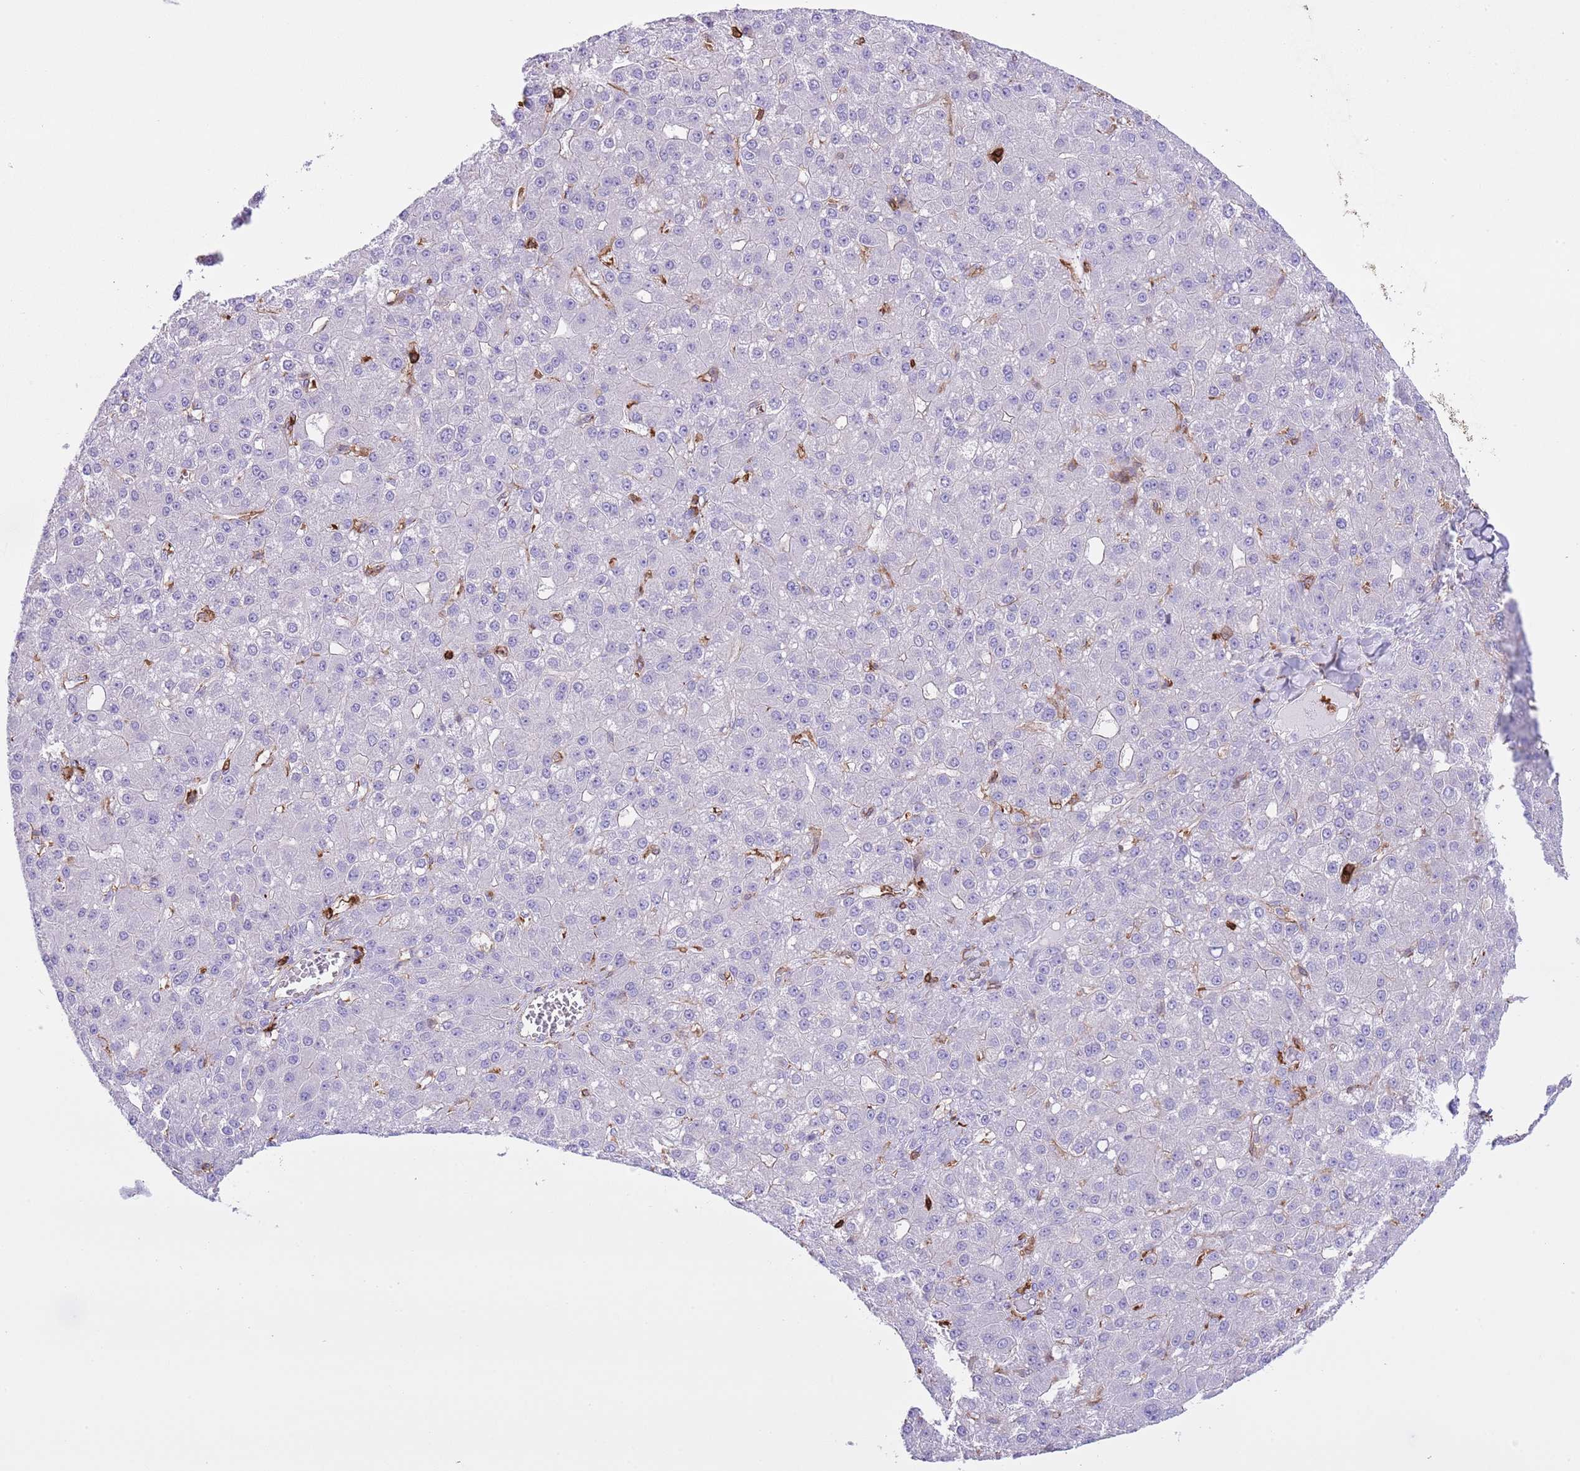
{"staining": {"intensity": "negative", "quantity": "none", "location": "none"}, "tissue": "liver cancer", "cell_type": "Tumor cells", "image_type": "cancer", "snomed": [{"axis": "morphology", "description": "Carcinoma, Hepatocellular, NOS"}, {"axis": "topography", "description": "Liver"}], "caption": "This is a histopathology image of immunohistochemistry (IHC) staining of hepatocellular carcinoma (liver), which shows no positivity in tumor cells.", "gene": "EFHD2", "patient": {"sex": "male", "age": 67}}